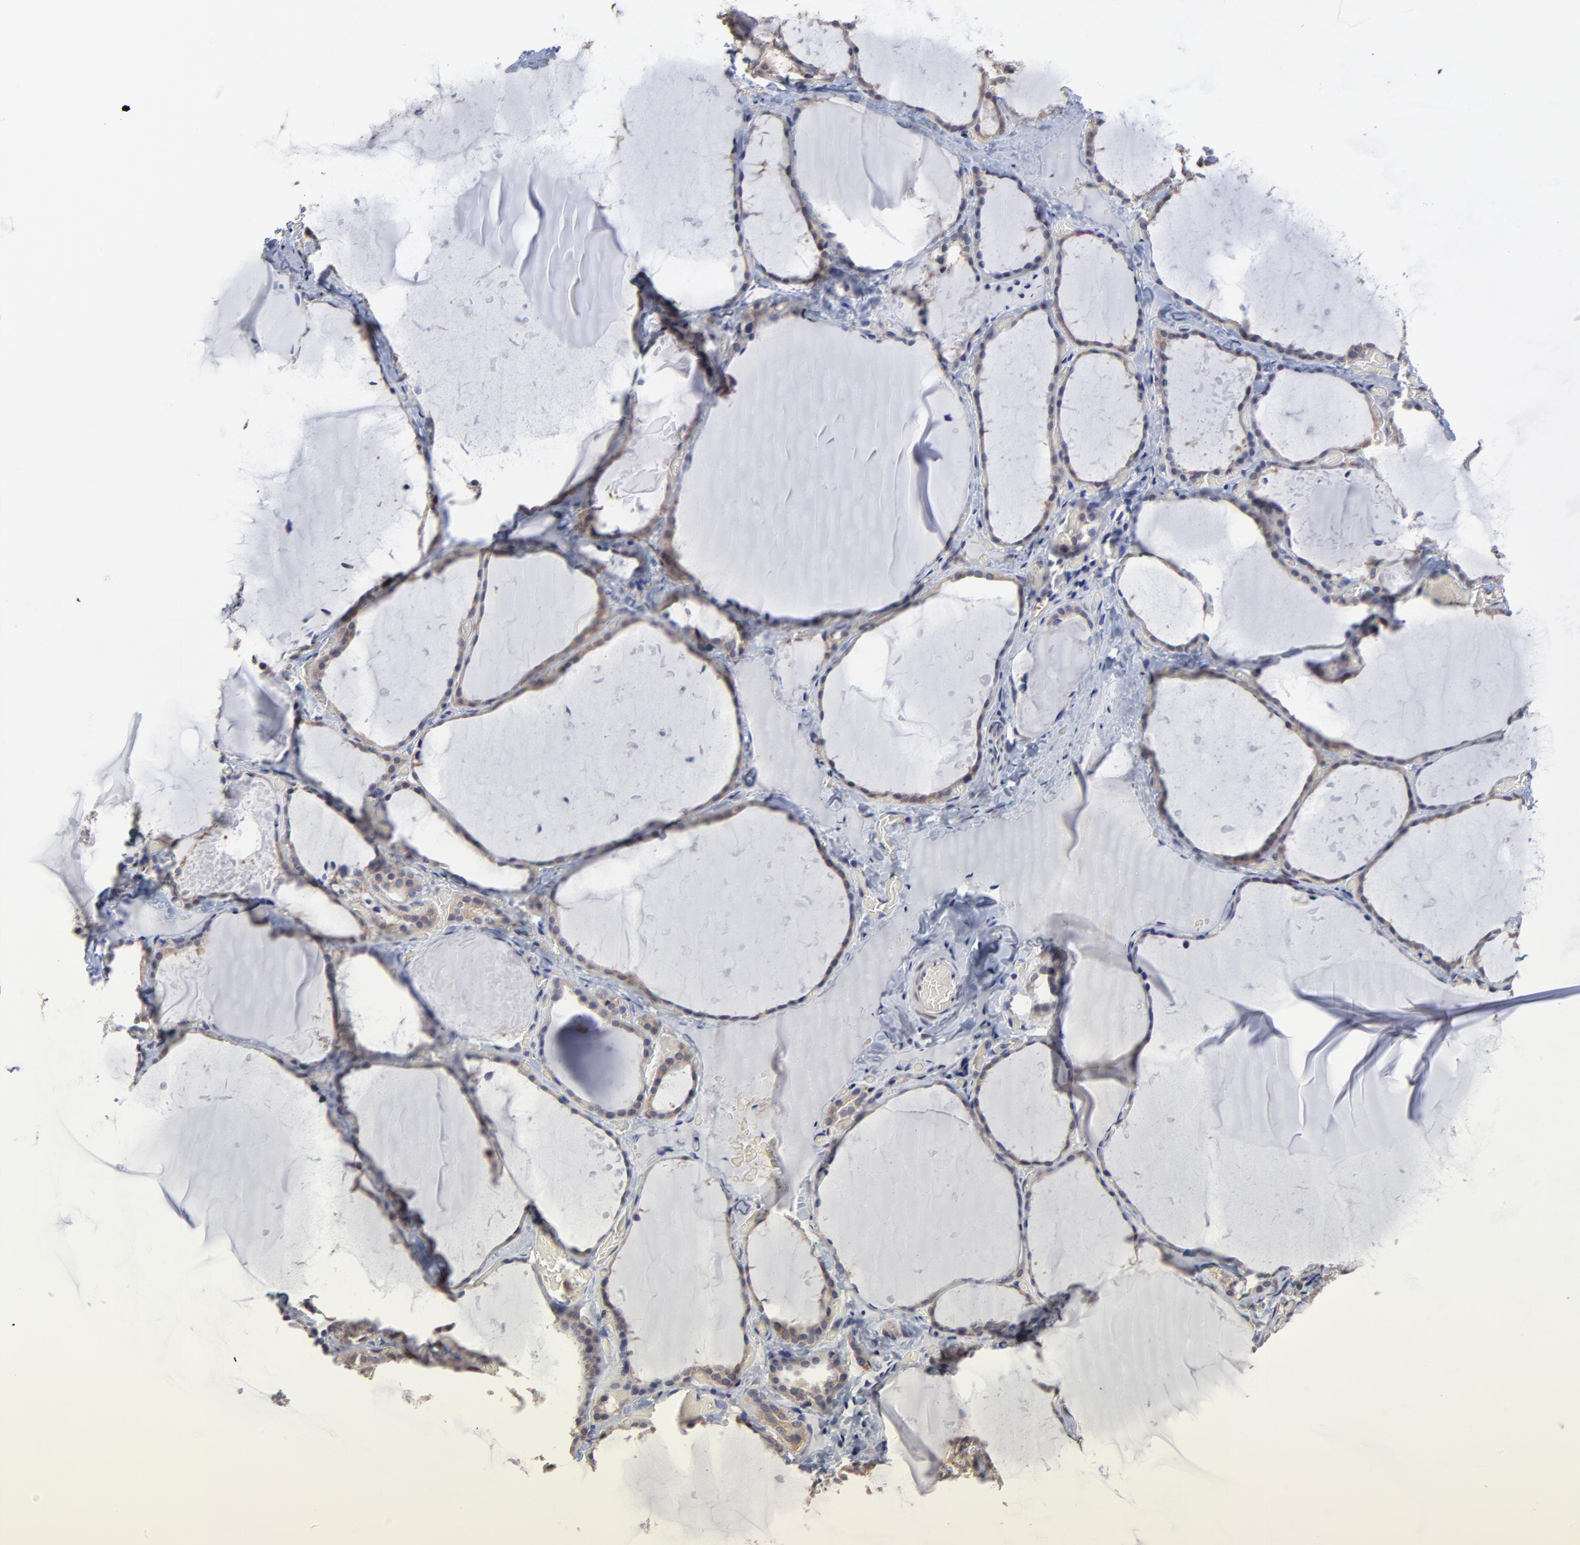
{"staining": {"intensity": "weak", "quantity": "25%-75%", "location": "cytoplasmic/membranous"}, "tissue": "thyroid gland", "cell_type": "Glandular cells", "image_type": "normal", "snomed": [{"axis": "morphology", "description": "Normal tissue, NOS"}, {"axis": "topography", "description": "Thyroid gland"}], "caption": "Immunohistochemical staining of unremarkable thyroid gland shows weak cytoplasmic/membranous protein expression in approximately 25%-75% of glandular cells. (DAB (3,3'-diaminobenzidine) = brown stain, brightfield microscopy at high magnification).", "gene": "CCT2", "patient": {"sex": "female", "age": 22}}